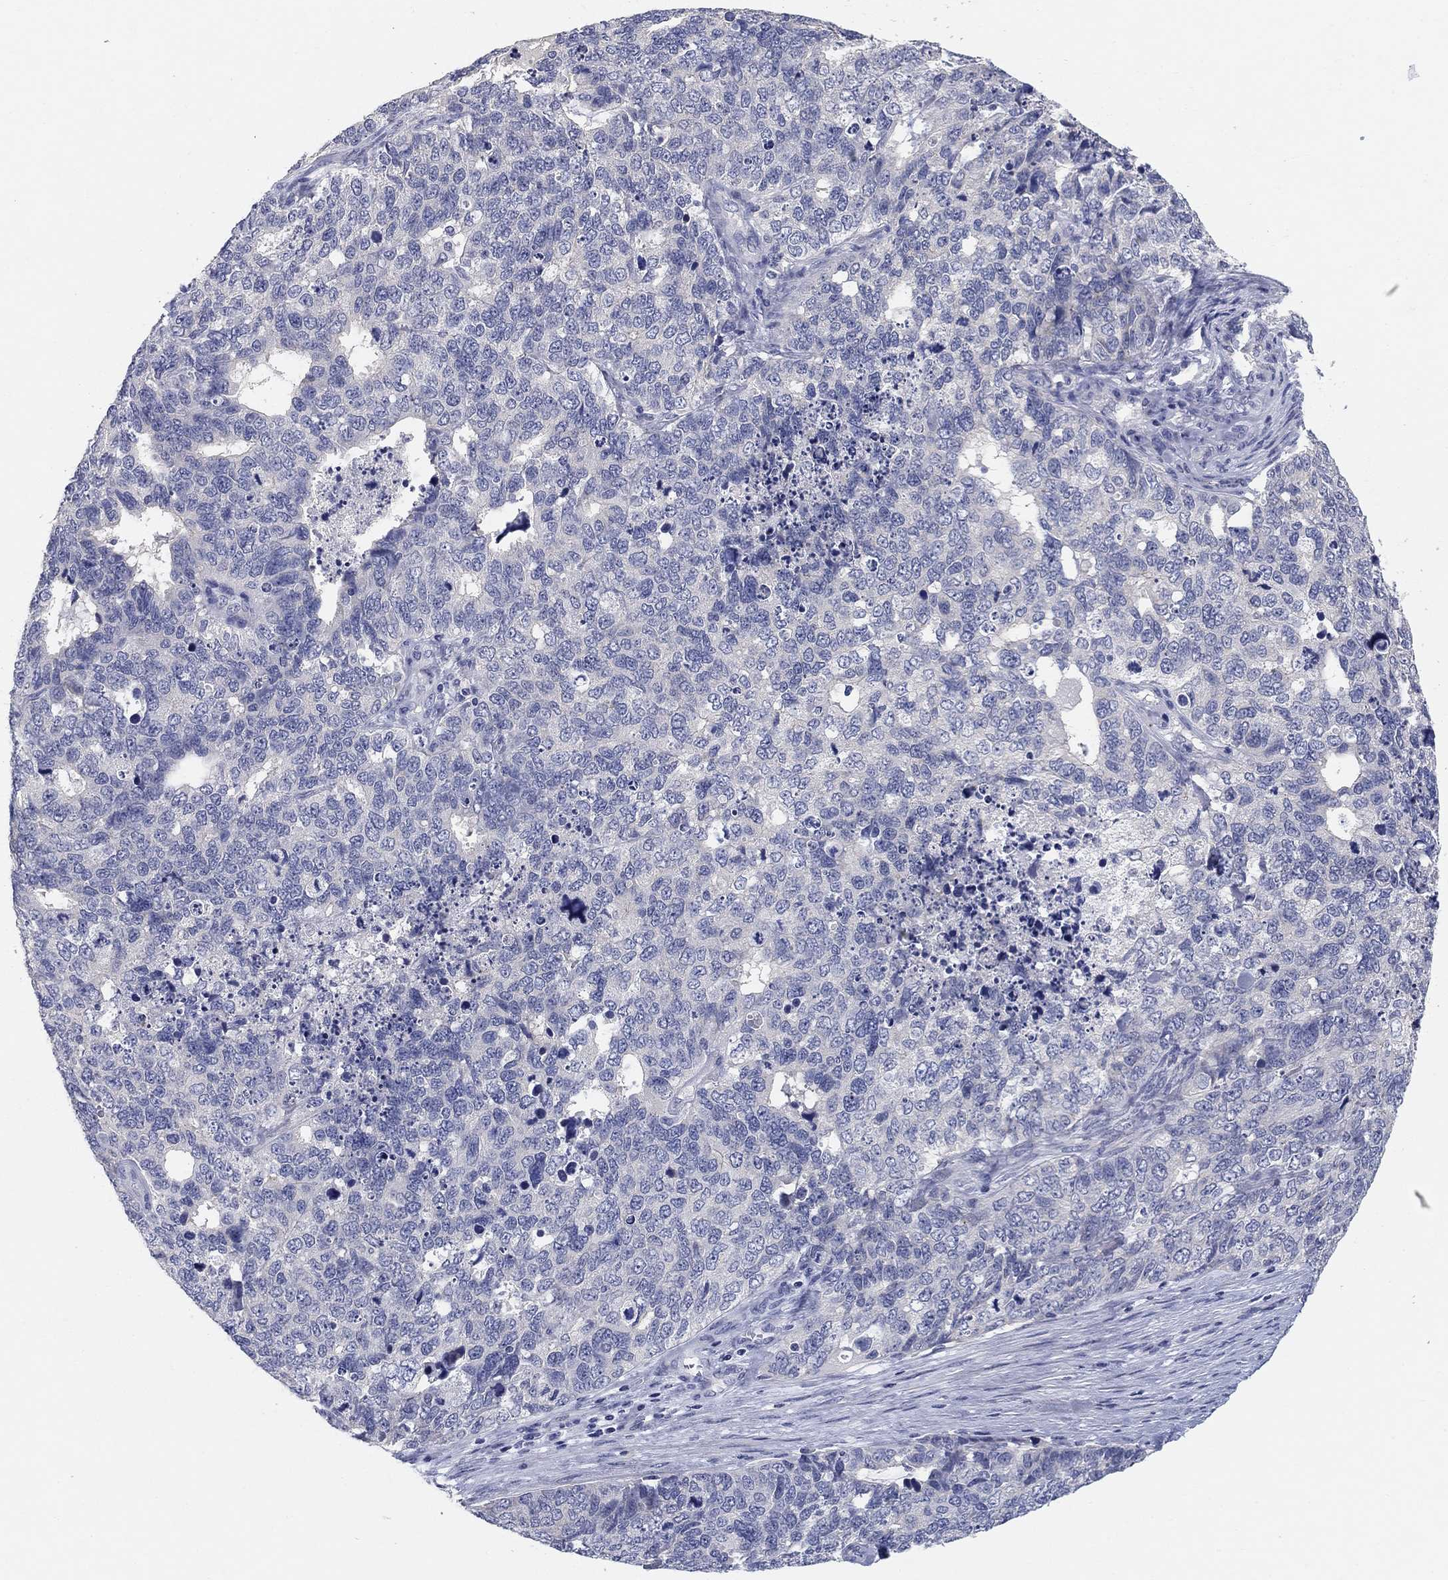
{"staining": {"intensity": "negative", "quantity": "none", "location": "none"}, "tissue": "cervical cancer", "cell_type": "Tumor cells", "image_type": "cancer", "snomed": [{"axis": "morphology", "description": "Squamous cell carcinoma, NOS"}, {"axis": "topography", "description": "Cervix"}], "caption": "Squamous cell carcinoma (cervical) was stained to show a protein in brown. There is no significant expression in tumor cells. (DAB immunohistochemistry (IHC) with hematoxylin counter stain).", "gene": "CLUL1", "patient": {"sex": "female", "age": 63}}